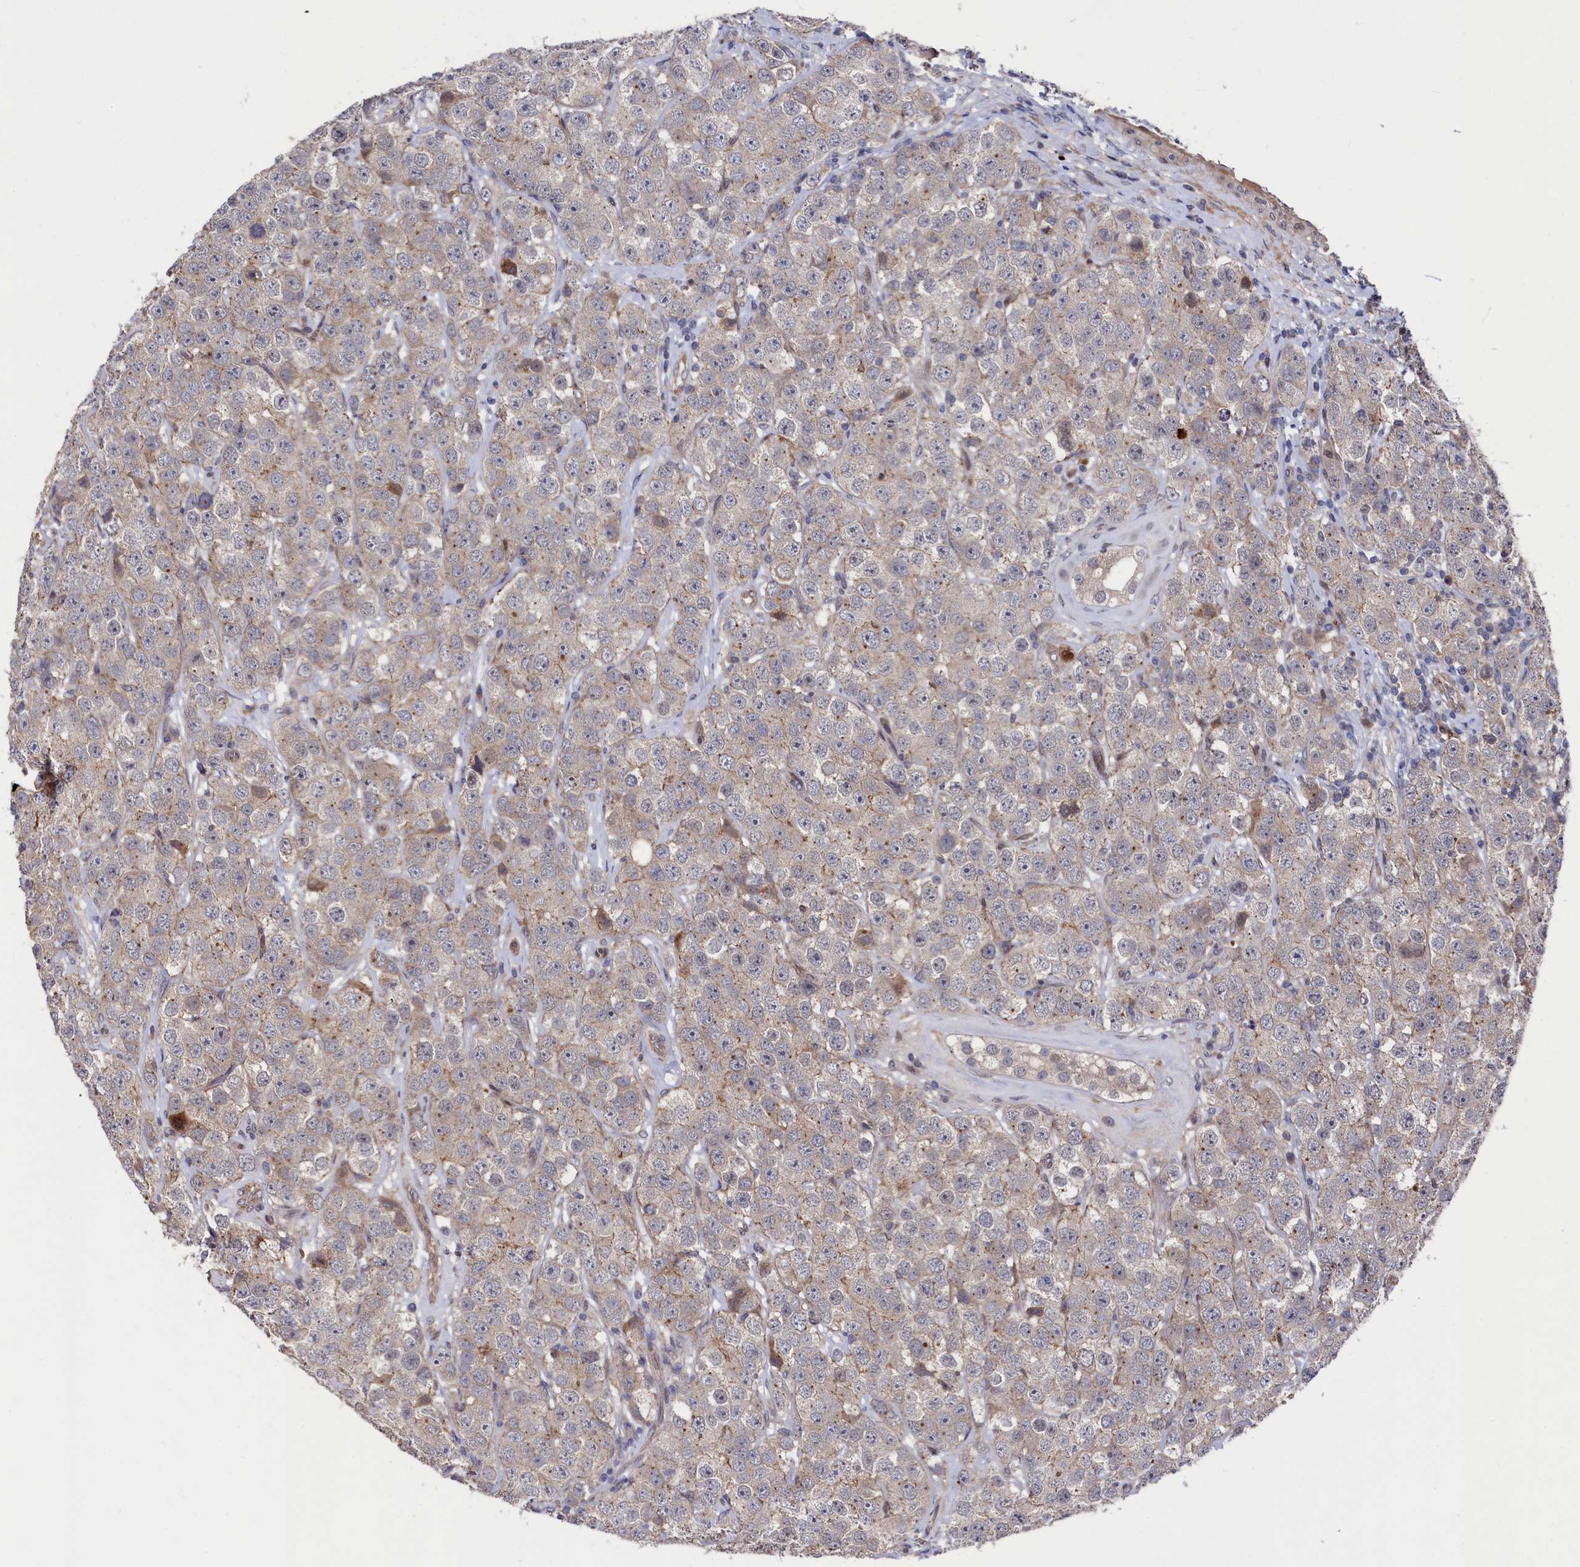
{"staining": {"intensity": "weak", "quantity": "<25%", "location": "cytoplasmic/membranous"}, "tissue": "testis cancer", "cell_type": "Tumor cells", "image_type": "cancer", "snomed": [{"axis": "morphology", "description": "Seminoma, NOS"}, {"axis": "topography", "description": "Testis"}], "caption": "Immunohistochemical staining of human testis cancer demonstrates no significant staining in tumor cells.", "gene": "ZNF891", "patient": {"sex": "male", "age": 28}}